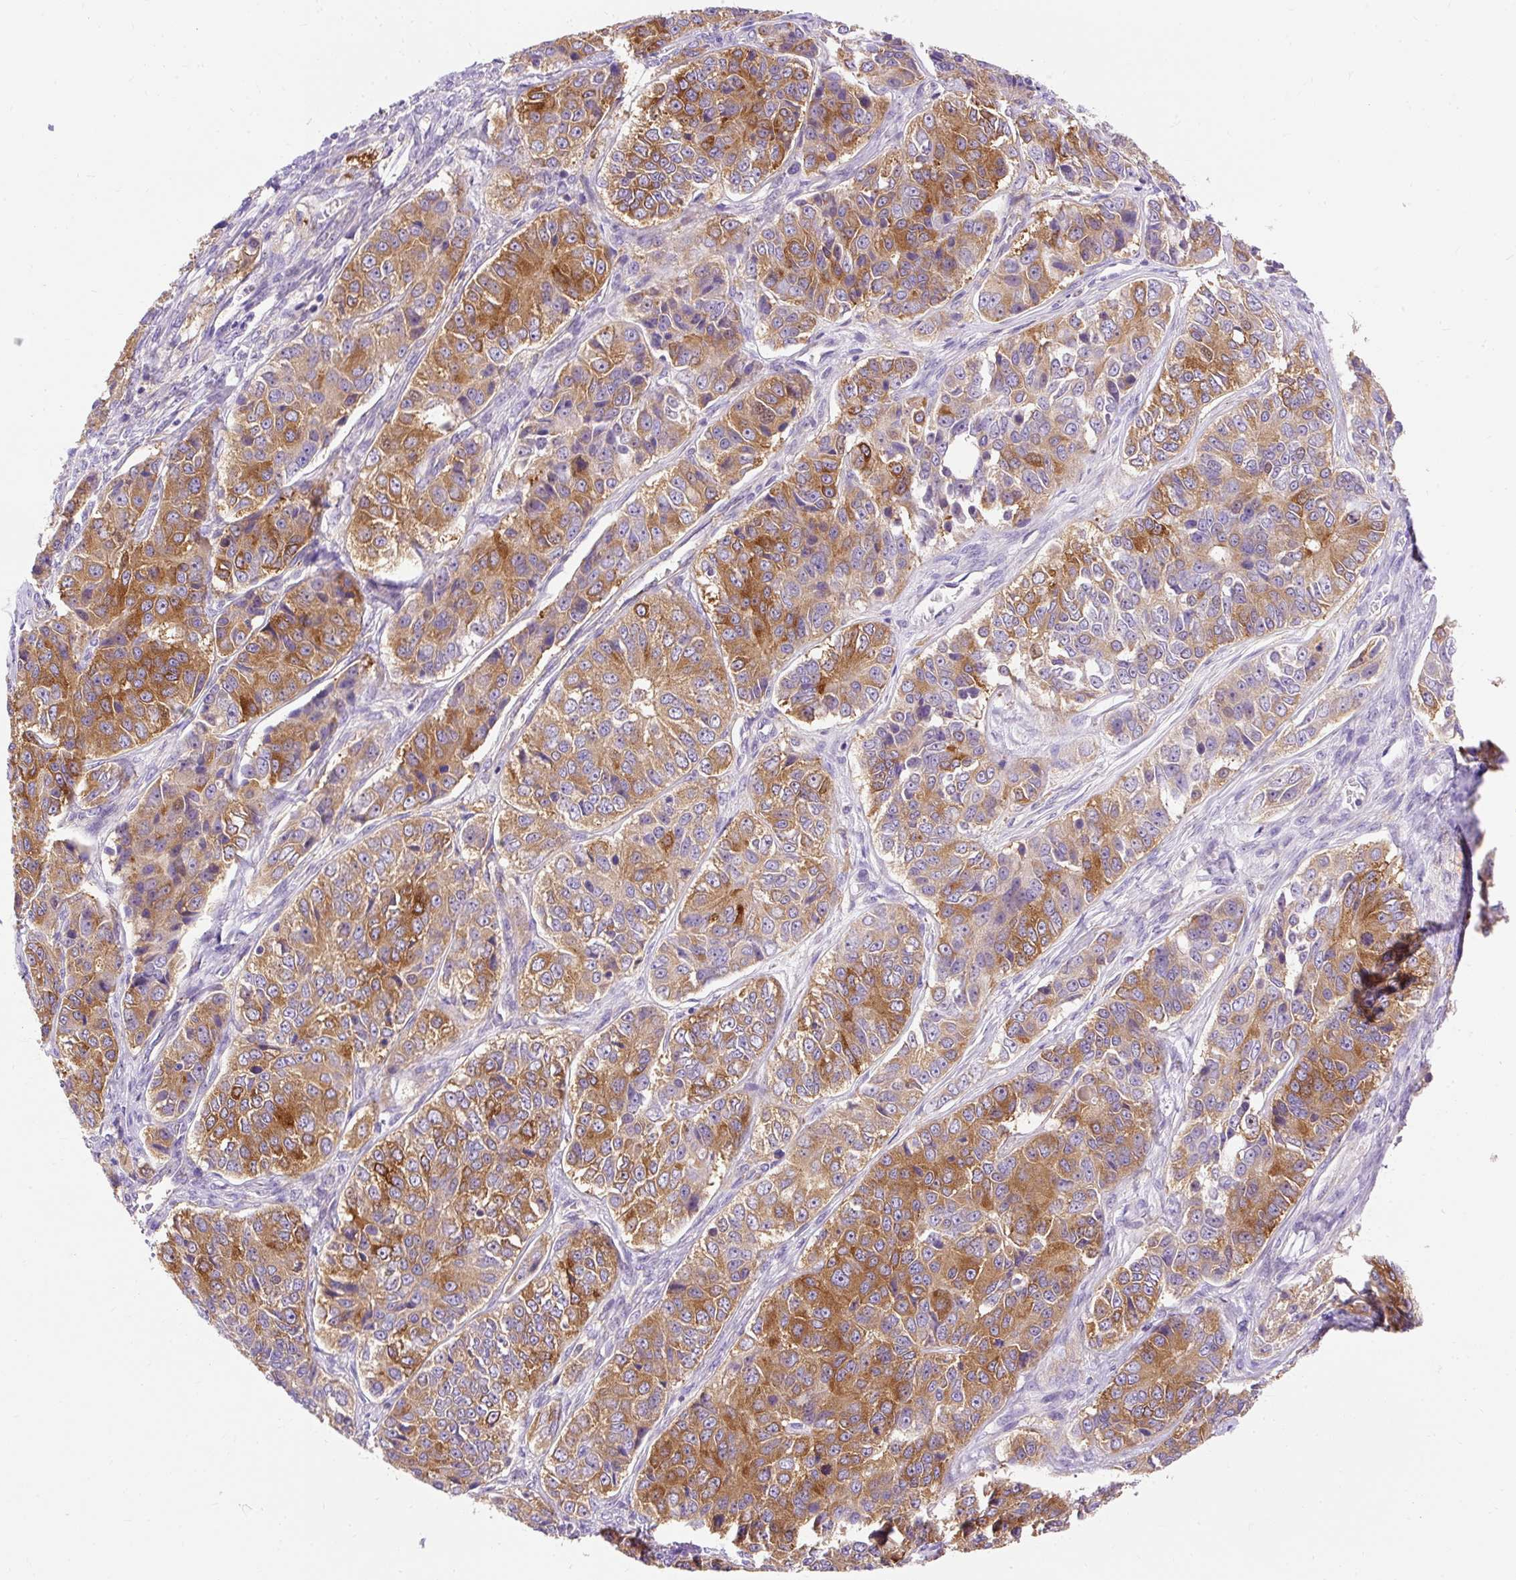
{"staining": {"intensity": "moderate", "quantity": "25%-75%", "location": "cytoplasmic/membranous"}, "tissue": "ovarian cancer", "cell_type": "Tumor cells", "image_type": "cancer", "snomed": [{"axis": "morphology", "description": "Carcinoma, endometroid"}, {"axis": "topography", "description": "Ovary"}], "caption": "Immunohistochemistry (IHC) (DAB (3,3'-diaminobenzidine)) staining of endometroid carcinoma (ovarian) displays moderate cytoplasmic/membranous protein staining in about 25%-75% of tumor cells.", "gene": "OR4K15", "patient": {"sex": "female", "age": 51}}